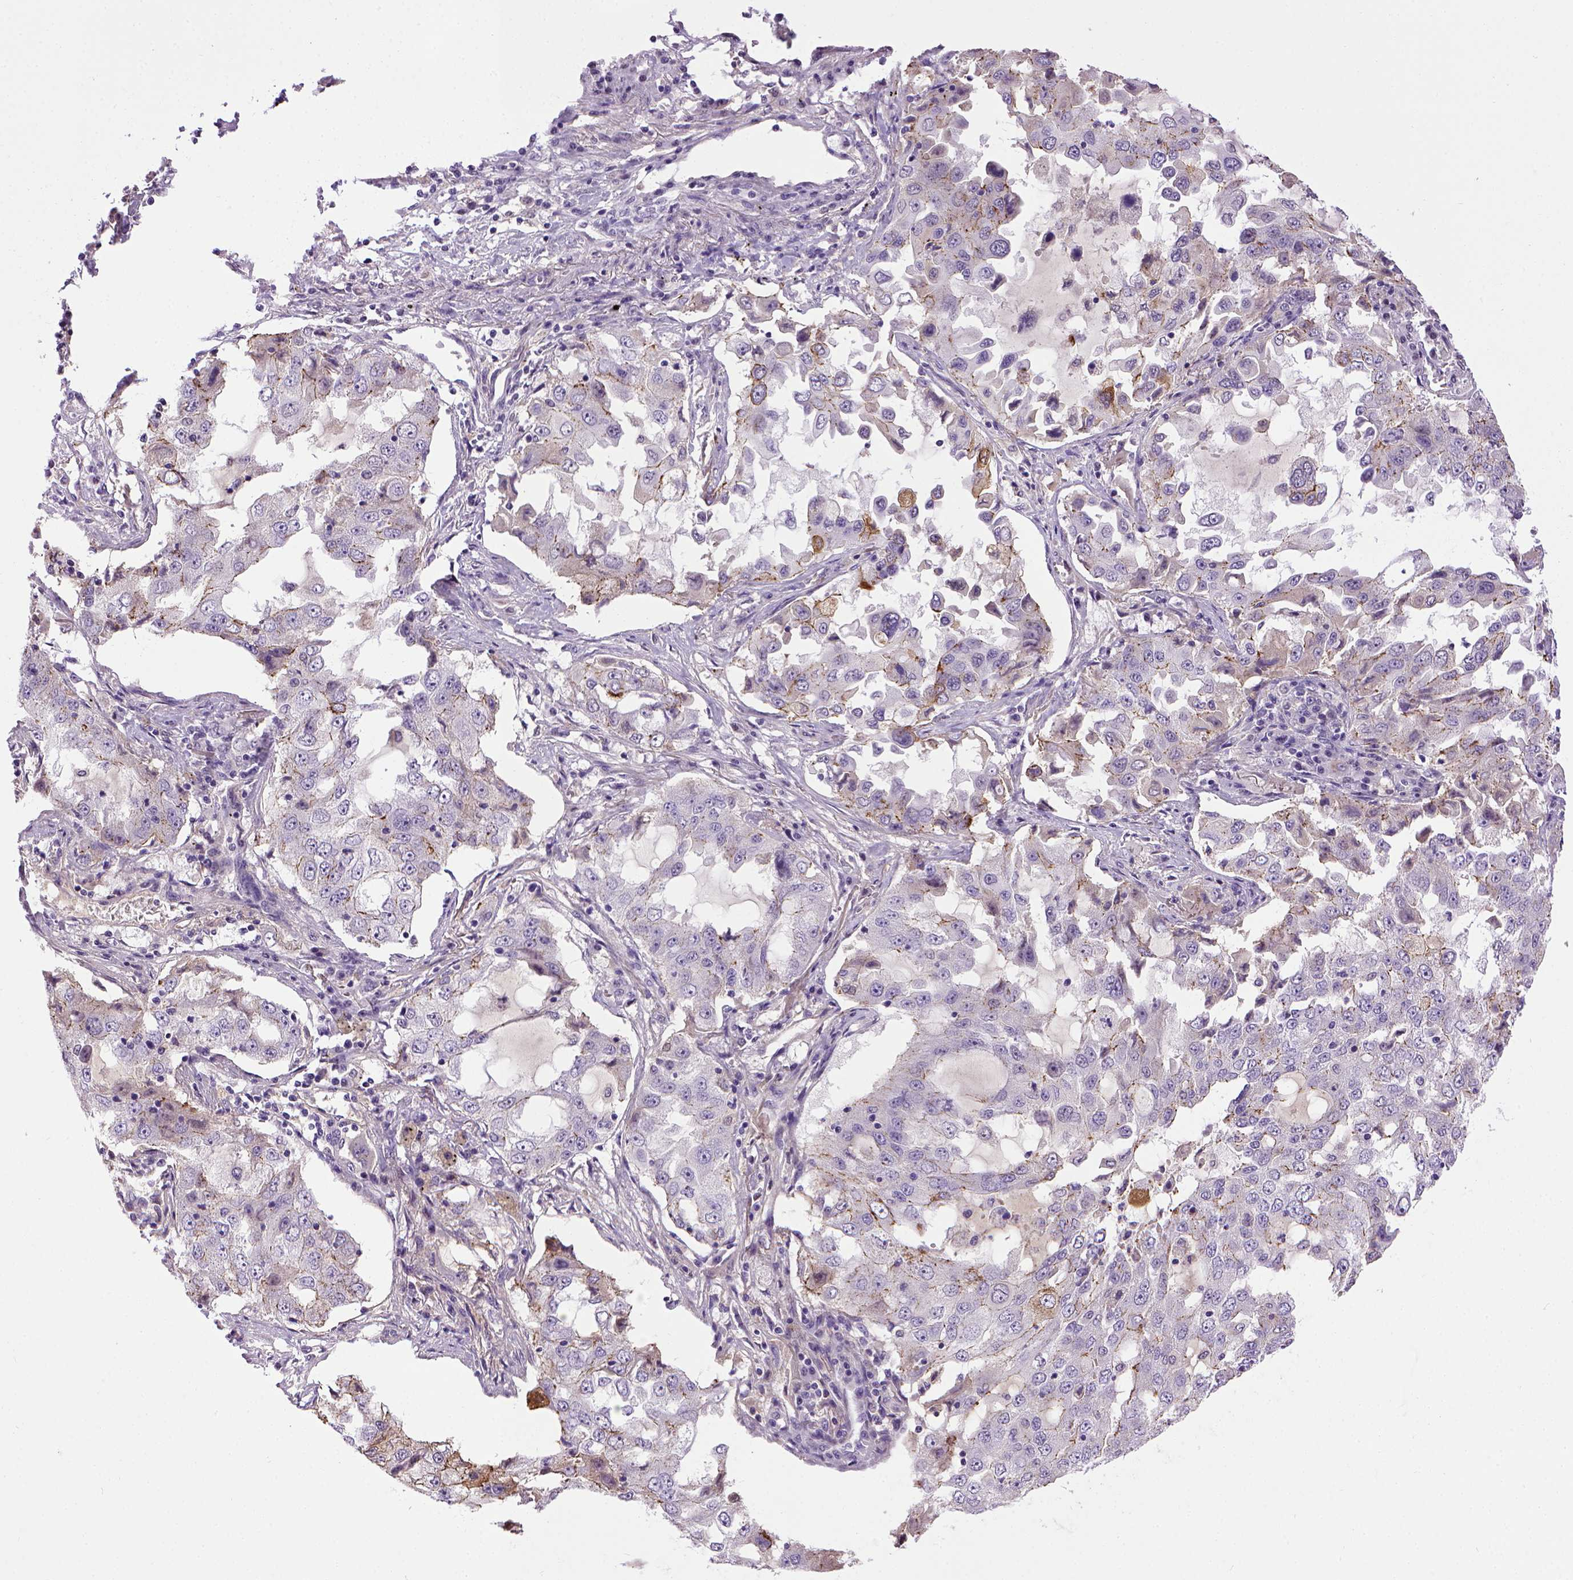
{"staining": {"intensity": "moderate", "quantity": "<25%", "location": "cytoplasmic/membranous"}, "tissue": "lung cancer", "cell_type": "Tumor cells", "image_type": "cancer", "snomed": [{"axis": "morphology", "description": "Adenocarcinoma, NOS"}, {"axis": "topography", "description": "Lung"}], "caption": "Lung cancer stained with a brown dye exhibits moderate cytoplasmic/membranous positive positivity in approximately <25% of tumor cells.", "gene": "CDH1", "patient": {"sex": "female", "age": 61}}